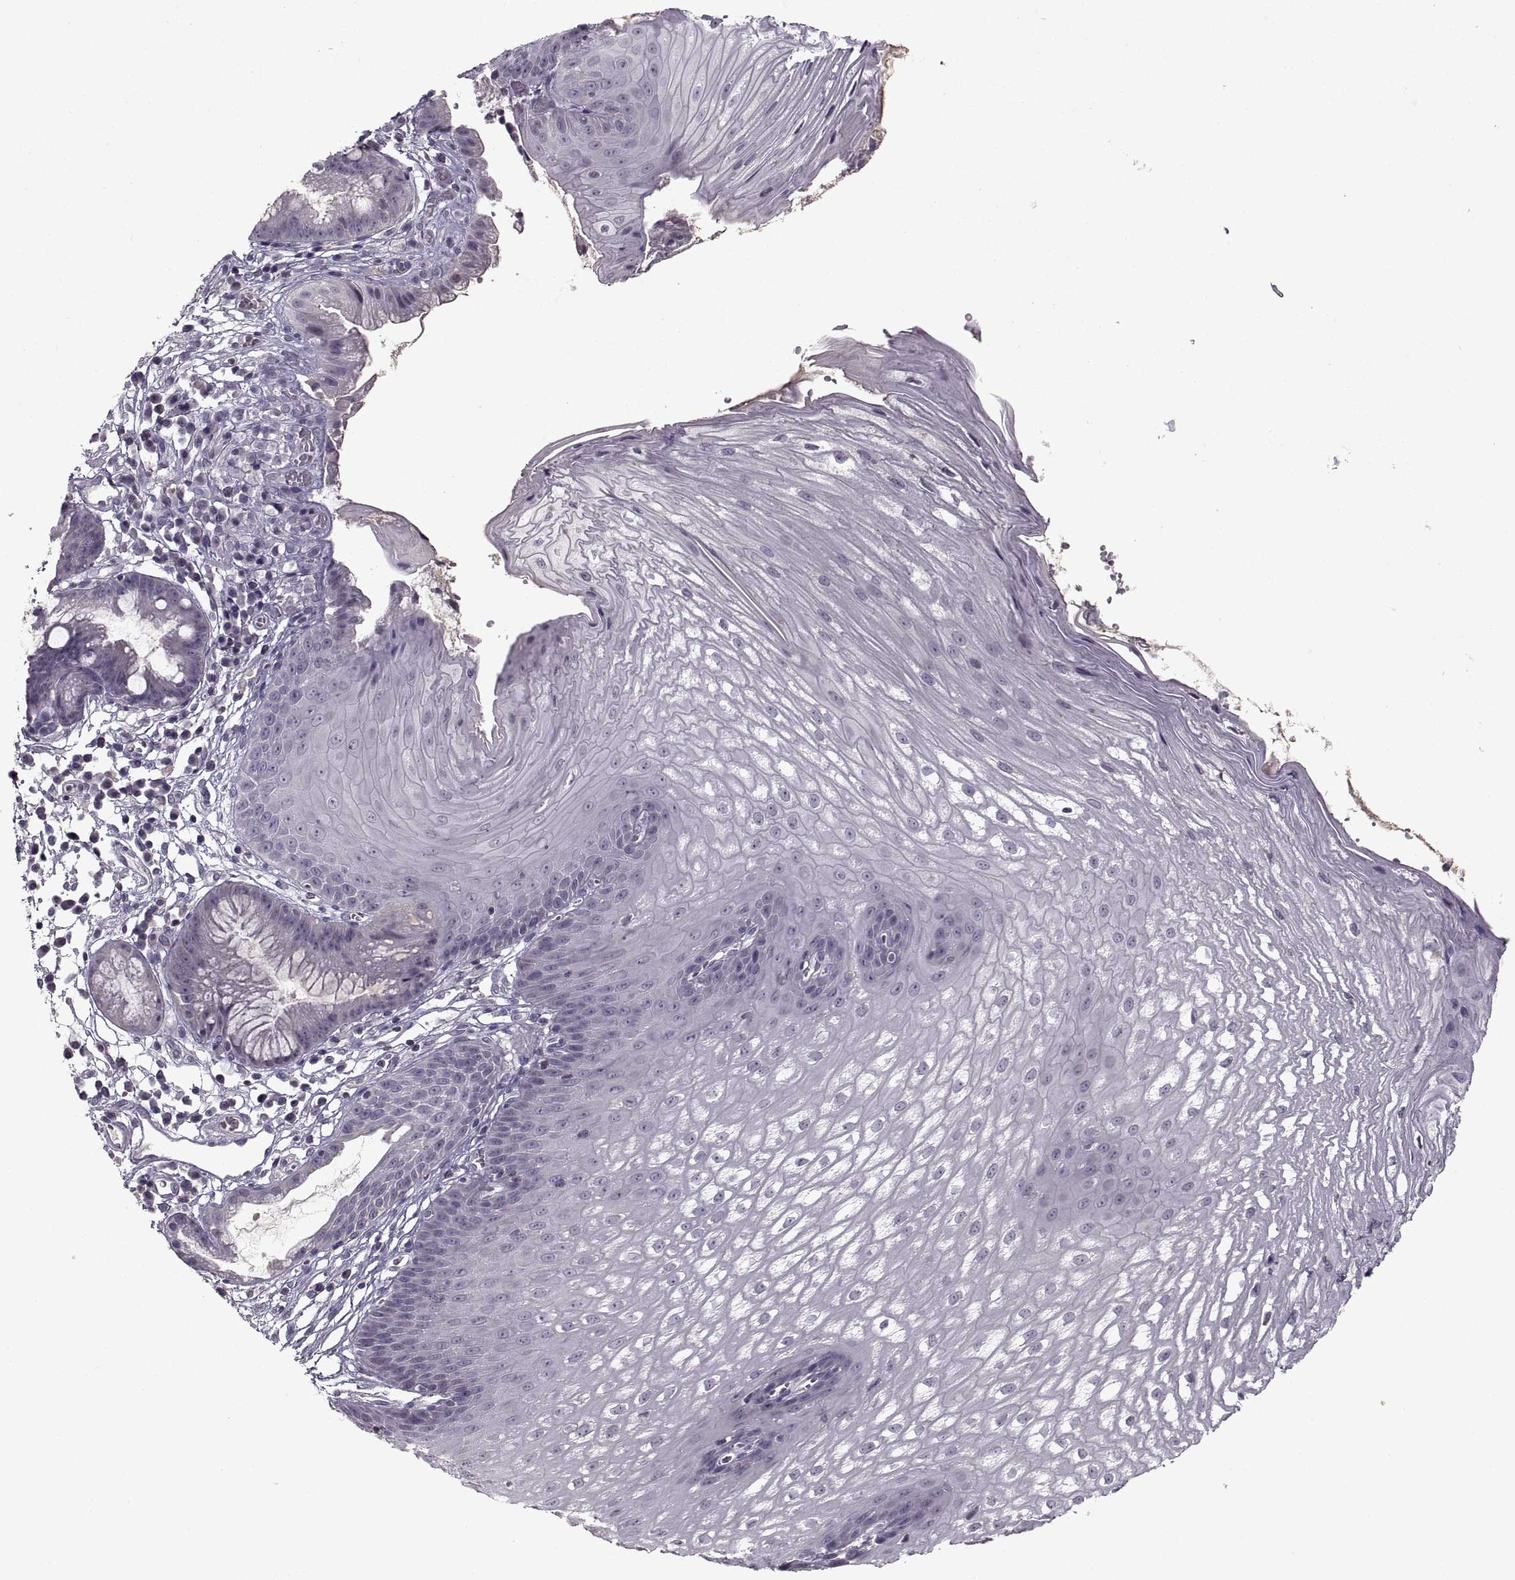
{"staining": {"intensity": "negative", "quantity": "none", "location": "none"}, "tissue": "esophagus", "cell_type": "Squamous epithelial cells", "image_type": "normal", "snomed": [{"axis": "morphology", "description": "Normal tissue, NOS"}, {"axis": "topography", "description": "Esophagus"}], "caption": "Immunohistochemistry (IHC) histopathology image of unremarkable esophagus: human esophagus stained with DAB (3,3'-diaminobenzidine) shows no significant protein expression in squamous epithelial cells.", "gene": "ADAM11", "patient": {"sex": "male", "age": 72}}